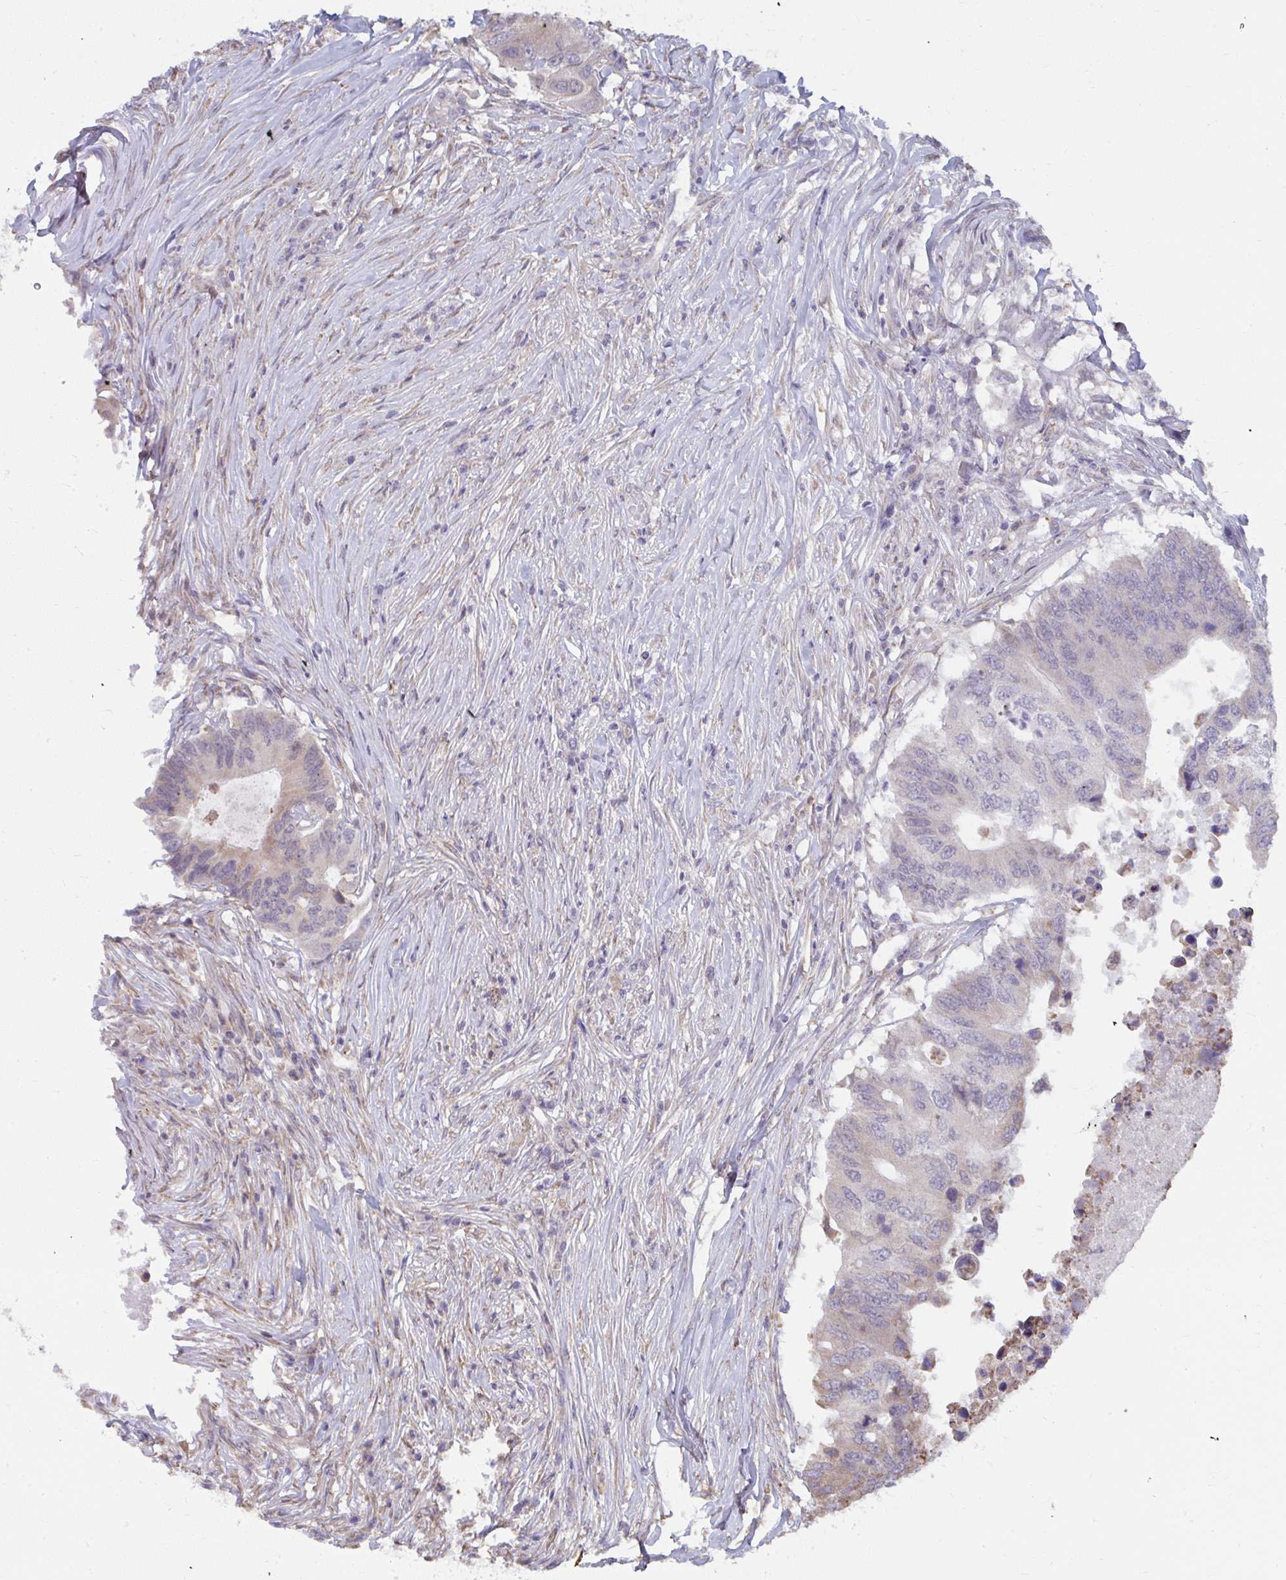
{"staining": {"intensity": "weak", "quantity": "<25%", "location": "cytoplasmic/membranous"}, "tissue": "colorectal cancer", "cell_type": "Tumor cells", "image_type": "cancer", "snomed": [{"axis": "morphology", "description": "Adenocarcinoma, NOS"}, {"axis": "topography", "description": "Colon"}], "caption": "An immunohistochemistry (IHC) histopathology image of colorectal adenocarcinoma is shown. There is no staining in tumor cells of colorectal adenocarcinoma.", "gene": "NMNAT1", "patient": {"sex": "male", "age": 71}}